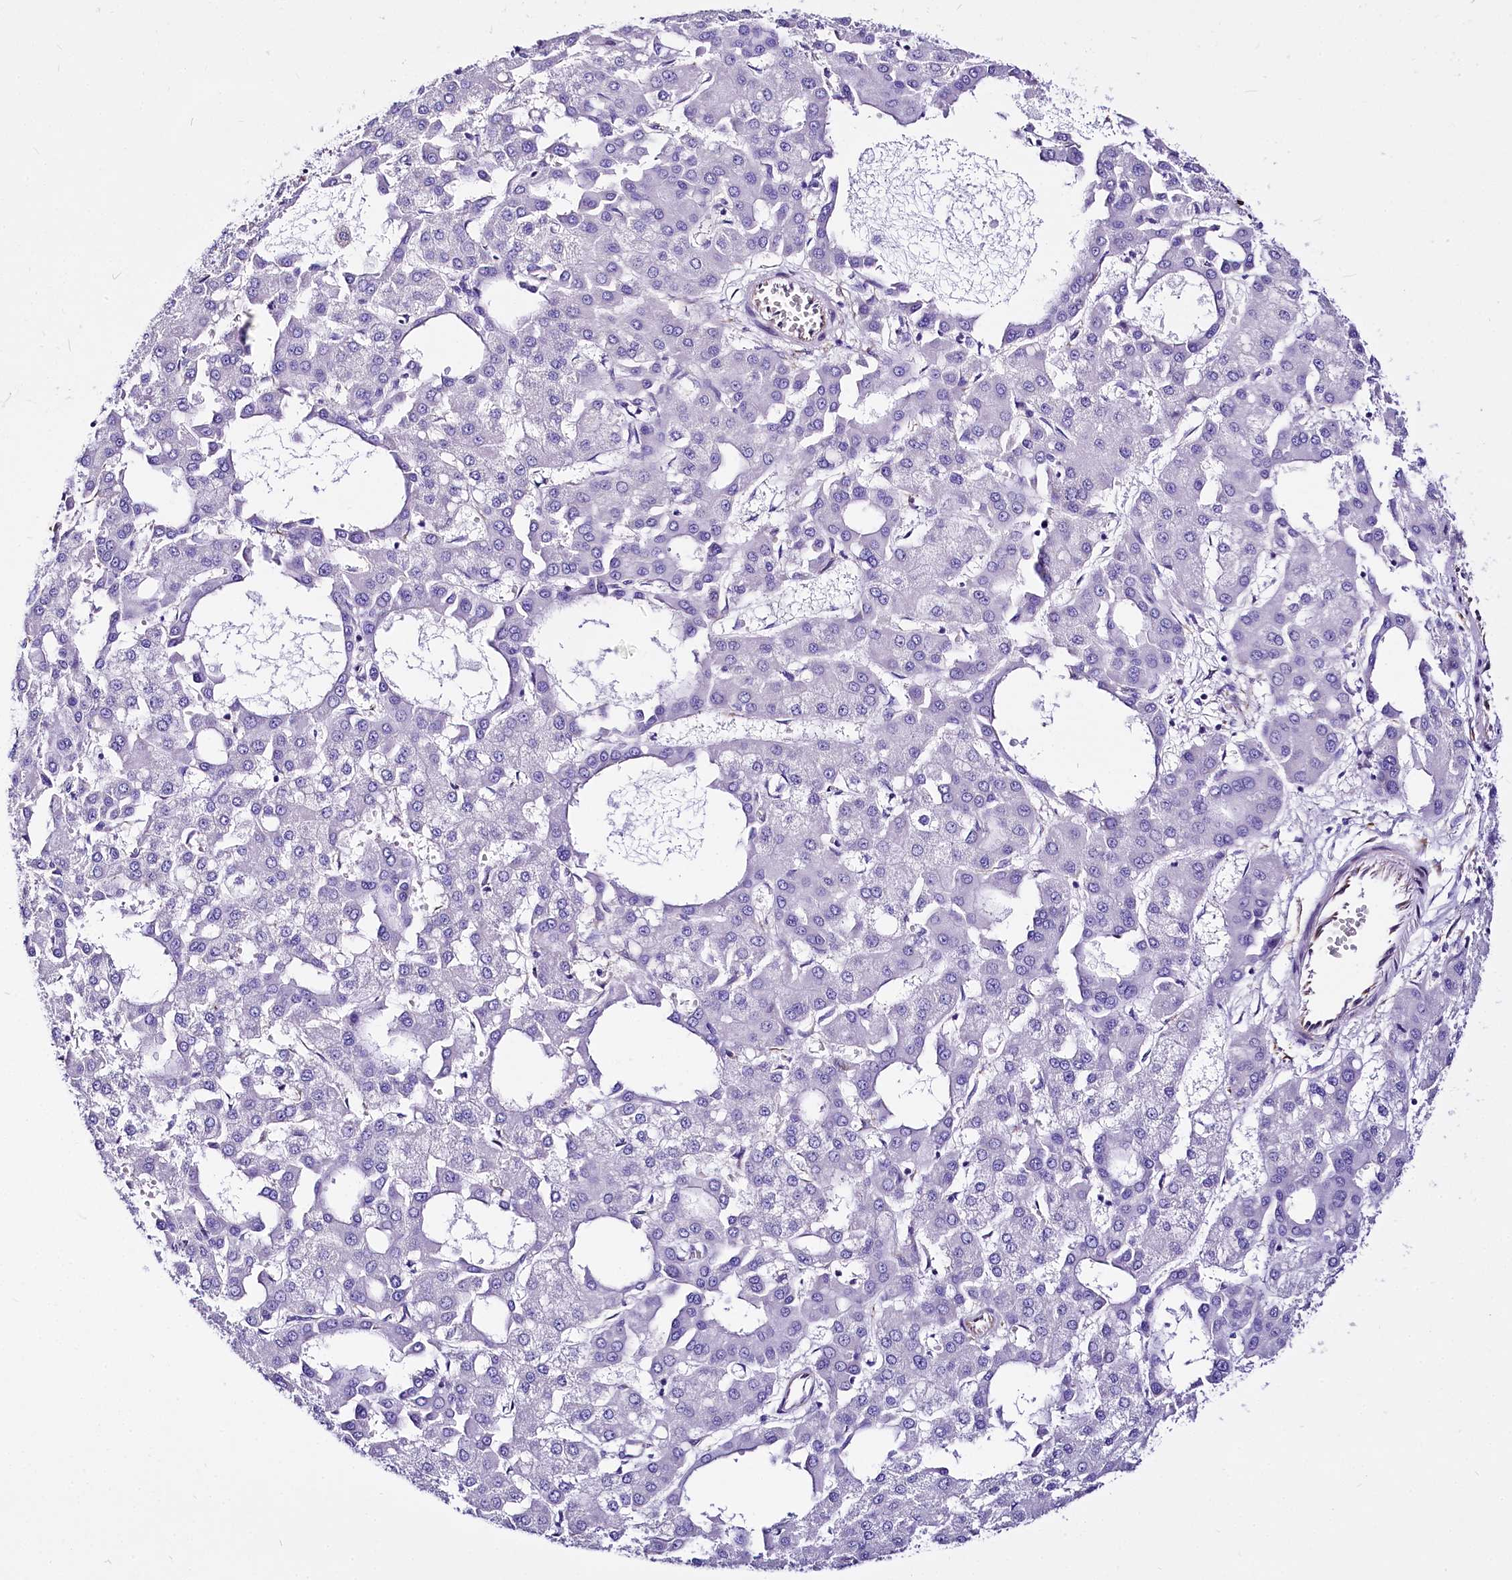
{"staining": {"intensity": "negative", "quantity": "none", "location": "none"}, "tissue": "liver cancer", "cell_type": "Tumor cells", "image_type": "cancer", "snomed": [{"axis": "morphology", "description": "Carcinoma, Hepatocellular, NOS"}, {"axis": "topography", "description": "Liver"}], "caption": "Tumor cells are negative for protein expression in human liver cancer (hepatocellular carcinoma). (DAB immunohistochemistry (IHC) with hematoxylin counter stain).", "gene": "A2ML1", "patient": {"sex": "male", "age": 47}}